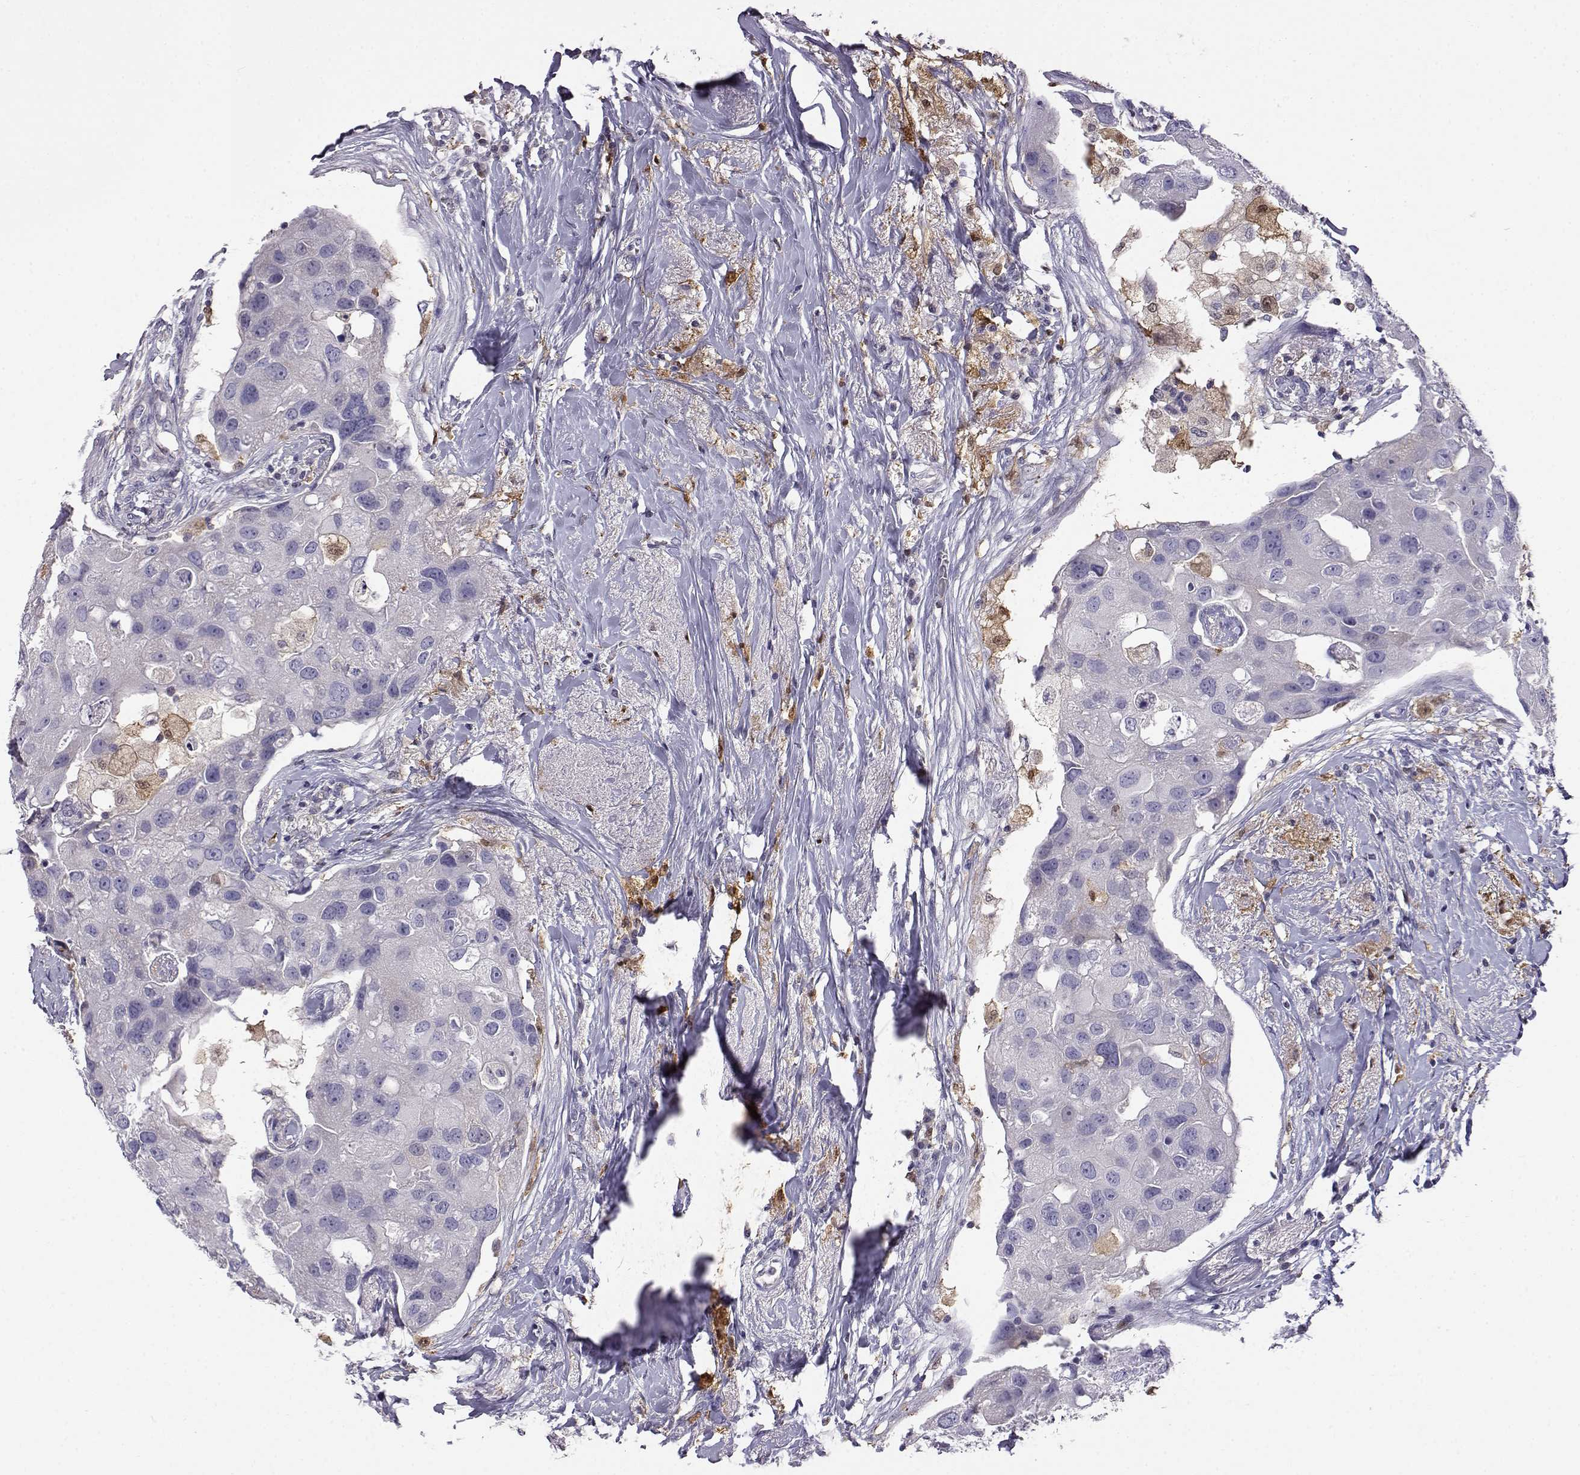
{"staining": {"intensity": "negative", "quantity": "none", "location": "none"}, "tissue": "breast cancer", "cell_type": "Tumor cells", "image_type": "cancer", "snomed": [{"axis": "morphology", "description": "Duct carcinoma"}, {"axis": "topography", "description": "Breast"}], "caption": "DAB immunohistochemical staining of human breast infiltrating ductal carcinoma exhibits no significant positivity in tumor cells. (DAB immunohistochemistry with hematoxylin counter stain).", "gene": "AKR1B1", "patient": {"sex": "female", "age": 43}}